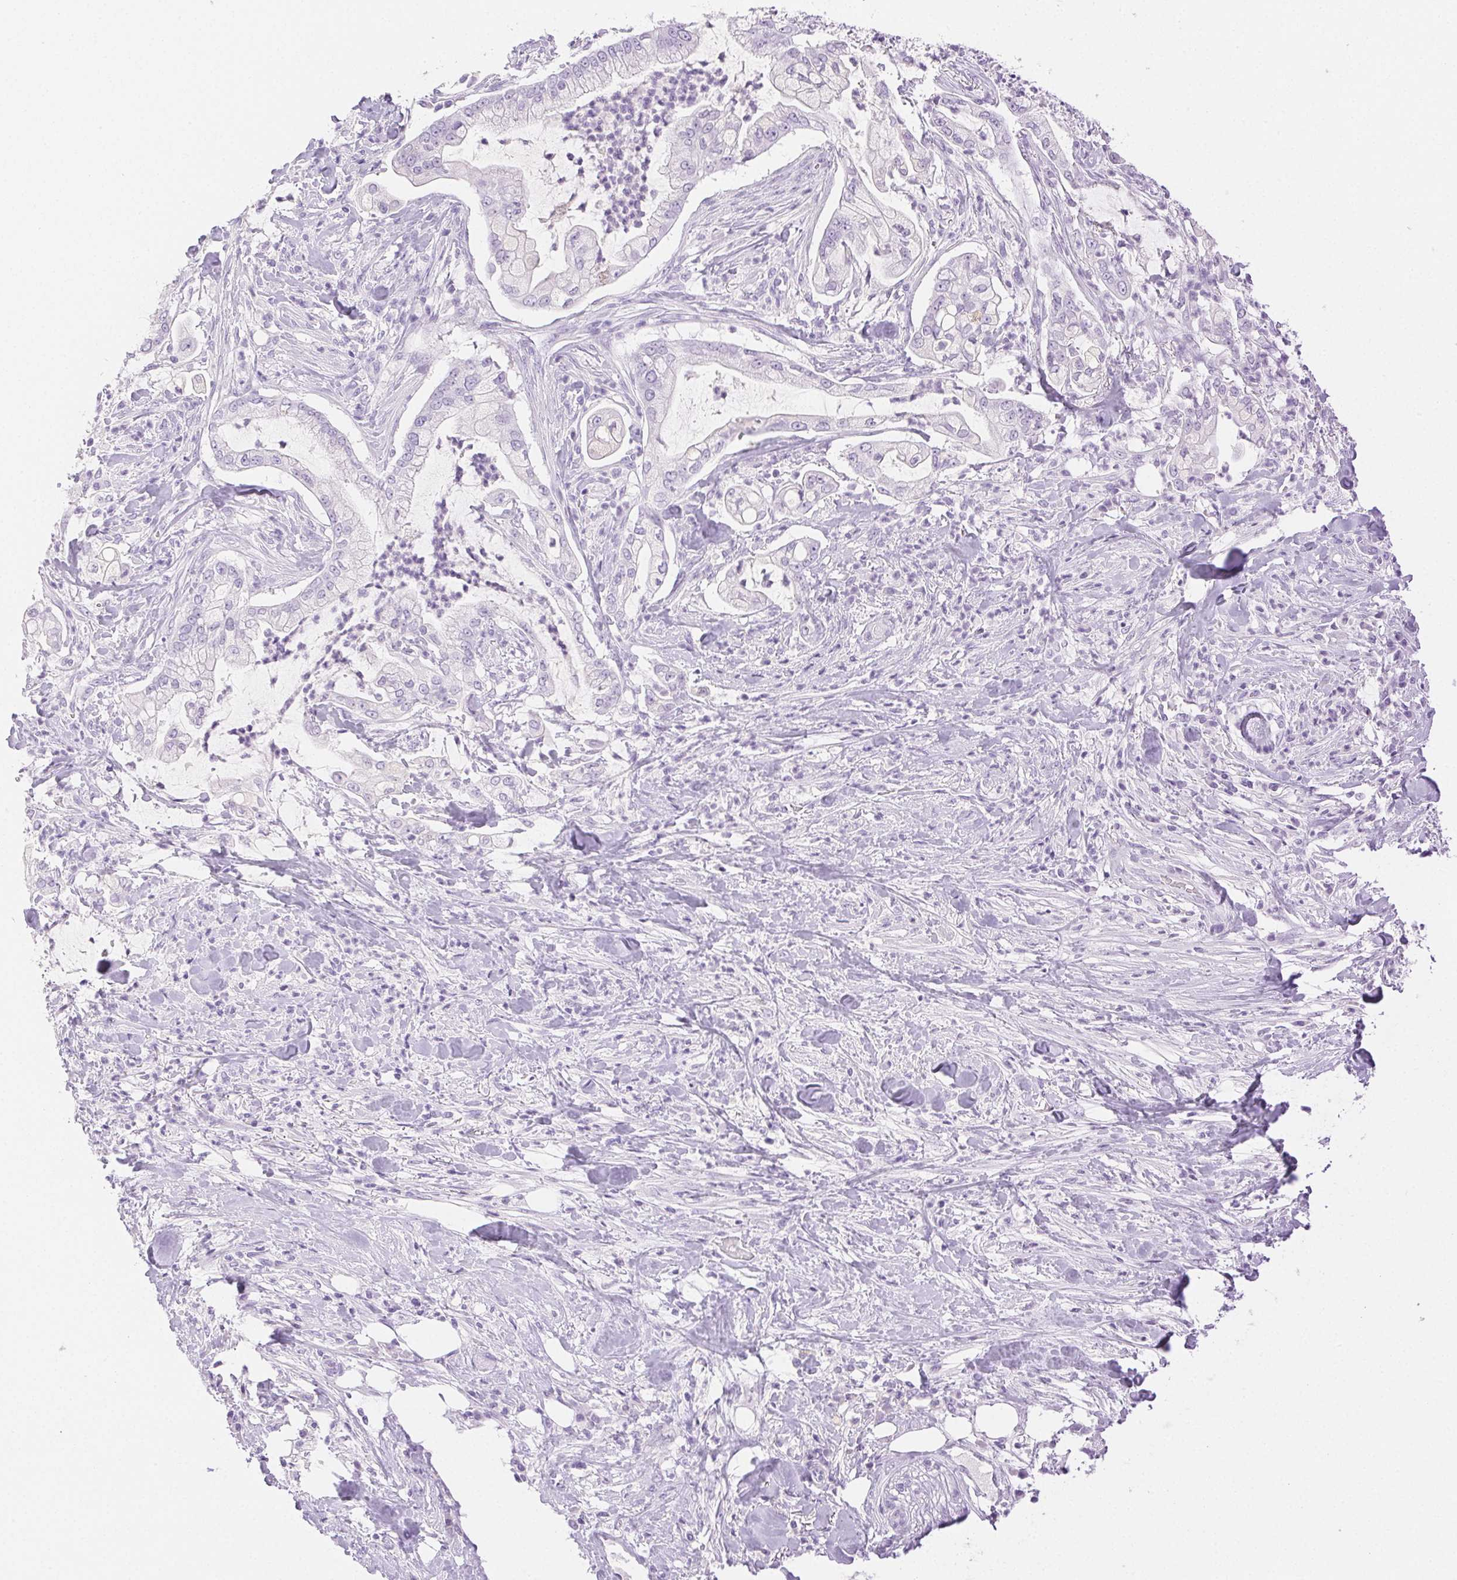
{"staining": {"intensity": "negative", "quantity": "none", "location": "none"}, "tissue": "pancreatic cancer", "cell_type": "Tumor cells", "image_type": "cancer", "snomed": [{"axis": "morphology", "description": "Adenocarcinoma, NOS"}, {"axis": "topography", "description": "Pancreas"}], "caption": "Tumor cells are negative for brown protein staining in adenocarcinoma (pancreatic). Nuclei are stained in blue.", "gene": "SPACA4", "patient": {"sex": "female", "age": 69}}